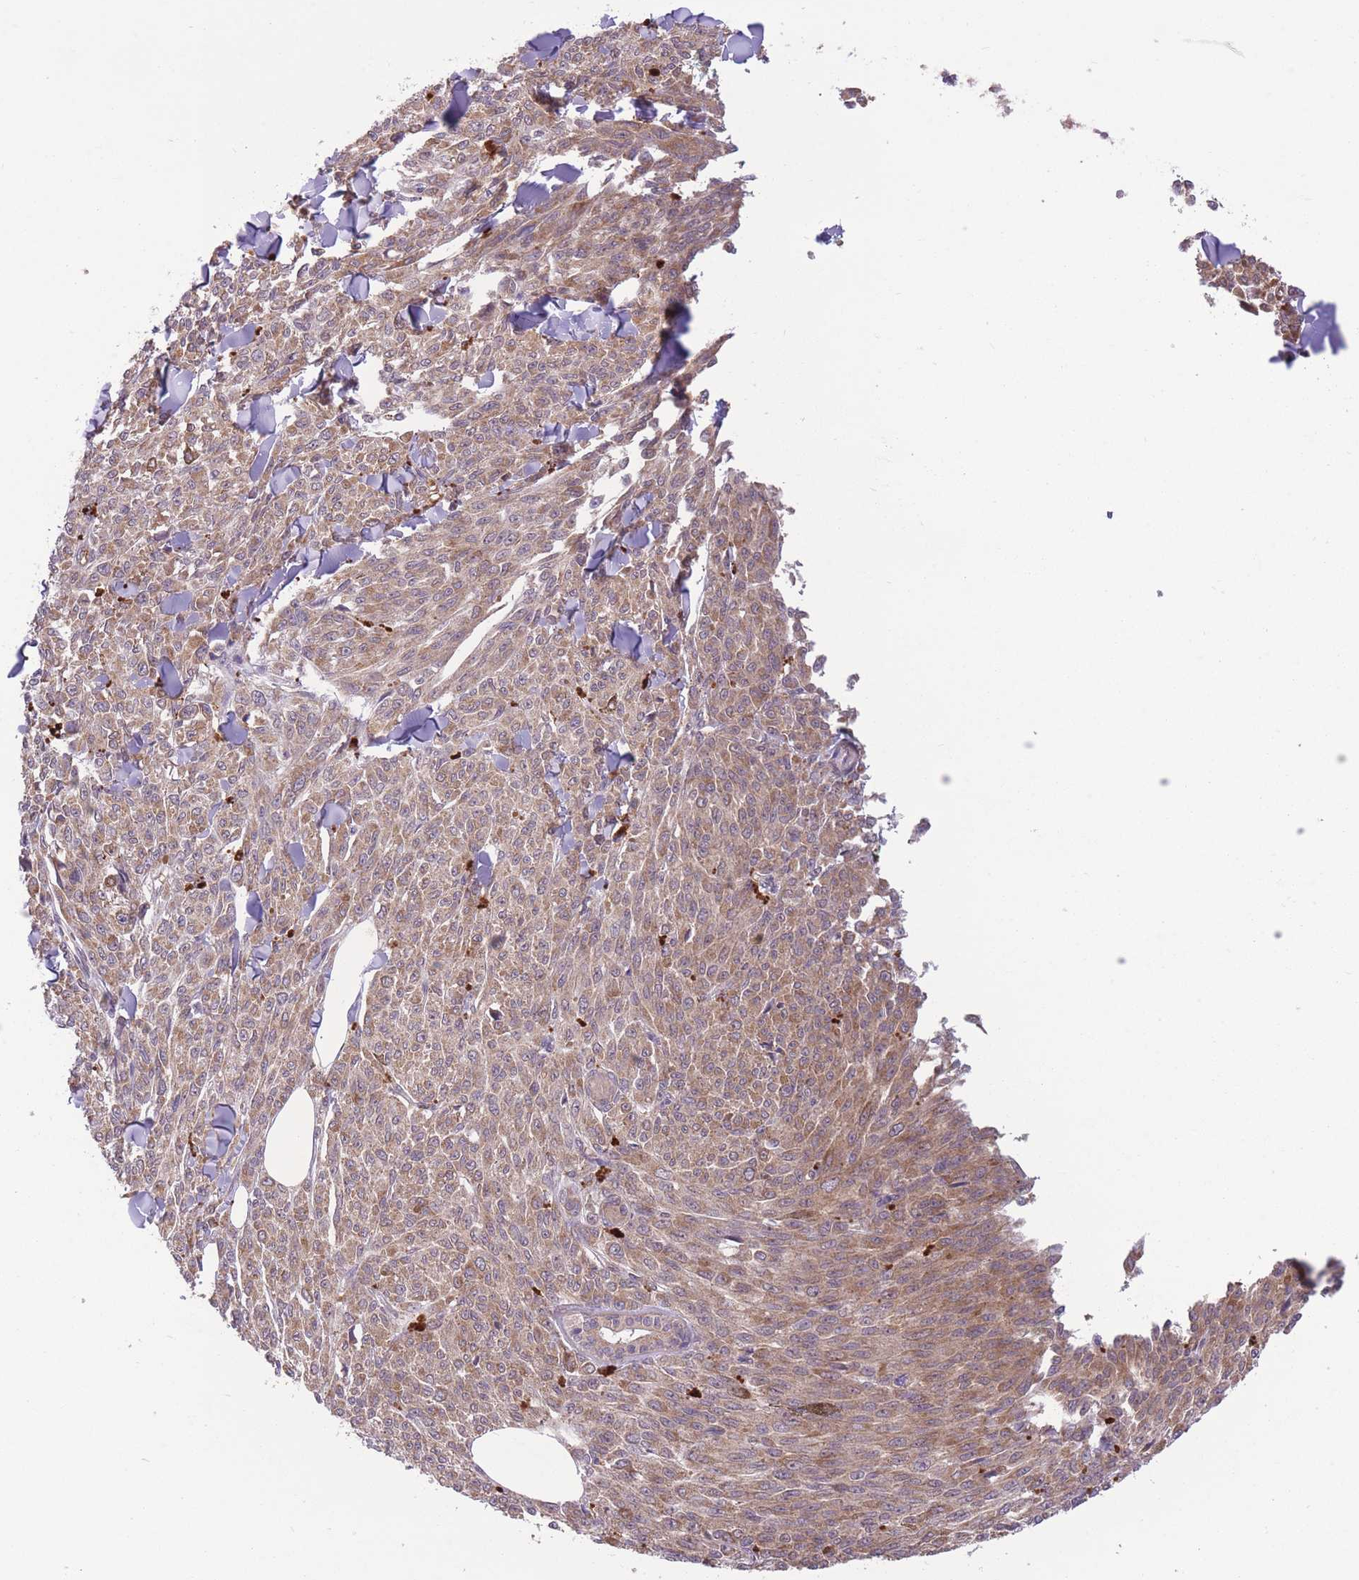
{"staining": {"intensity": "weak", "quantity": ">75%", "location": "cytoplasmic/membranous"}, "tissue": "melanoma", "cell_type": "Tumor cells", "image_type": "cancer", "snomed": [{"axis": "morphology", "description": "Malignant melanoma, NOS"}, {"axis": "topography", "description": "Skin"}], "caption": "Malignant melanoma stained for a protein (brown) demonstrates weak cytoplasmic/membranous positive expression in approximately >75% of tumor cells.", "gene": "POLR3F", "patient": {"sex": "female", "age": 52}}